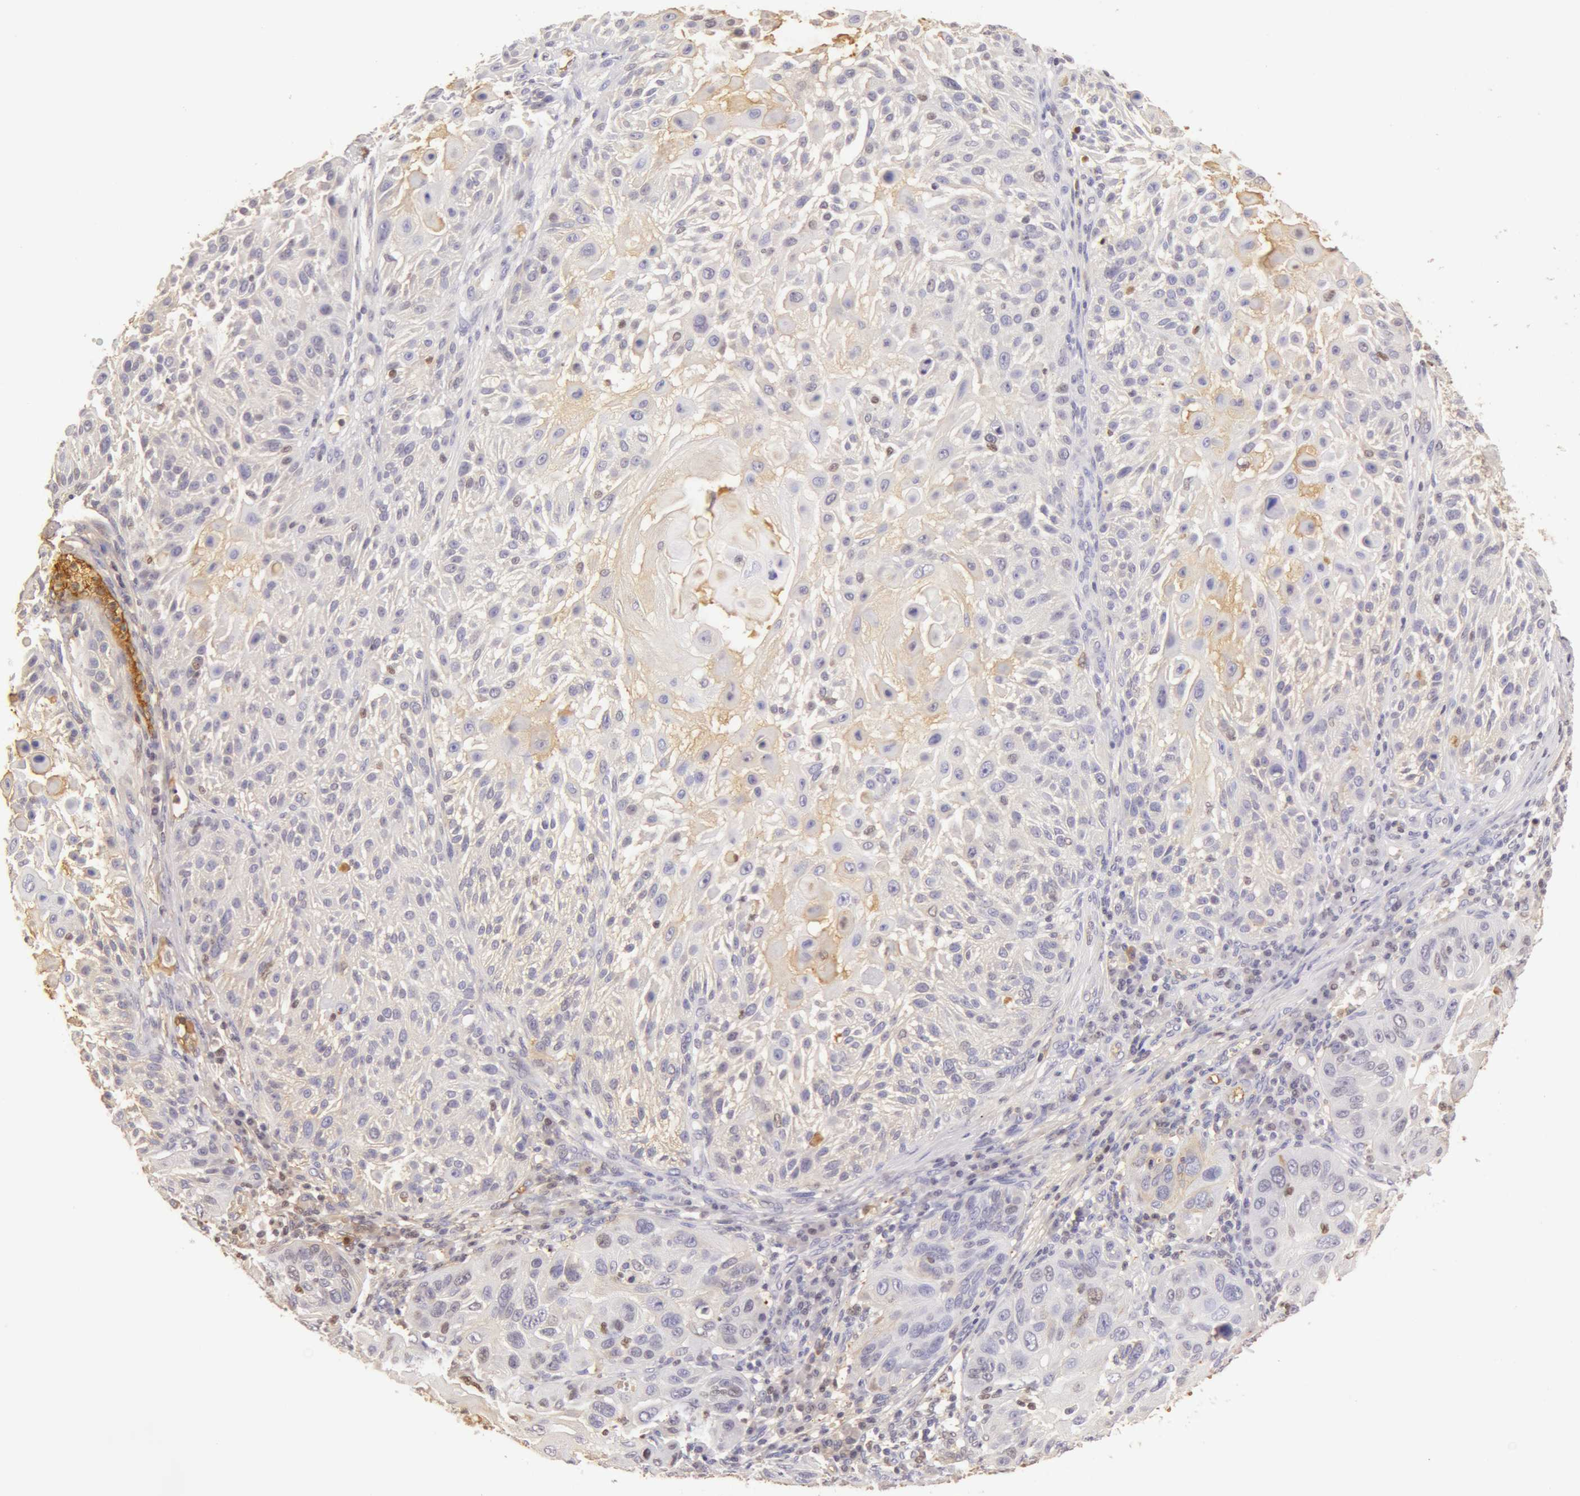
{"staining": {"intensity": "weak", "quantity": "<25%", "location": "cytoplasmic/membranous"}, "tissue": "skin cancer", "cell_type": "Tumor cells", "image_type": "cancer", "snomed": [{"axis": "morphology", "description": "Squamous cell carcinoma, NOS"}, {"axis": "topography", "description": "Skin"}], "caption": "The histopathology image demonstrates no significant expression in tumor cells of skin squamous cell carcinoma.", "gene": "AHSG", "patient": {"sex": "female", "age": 89}}